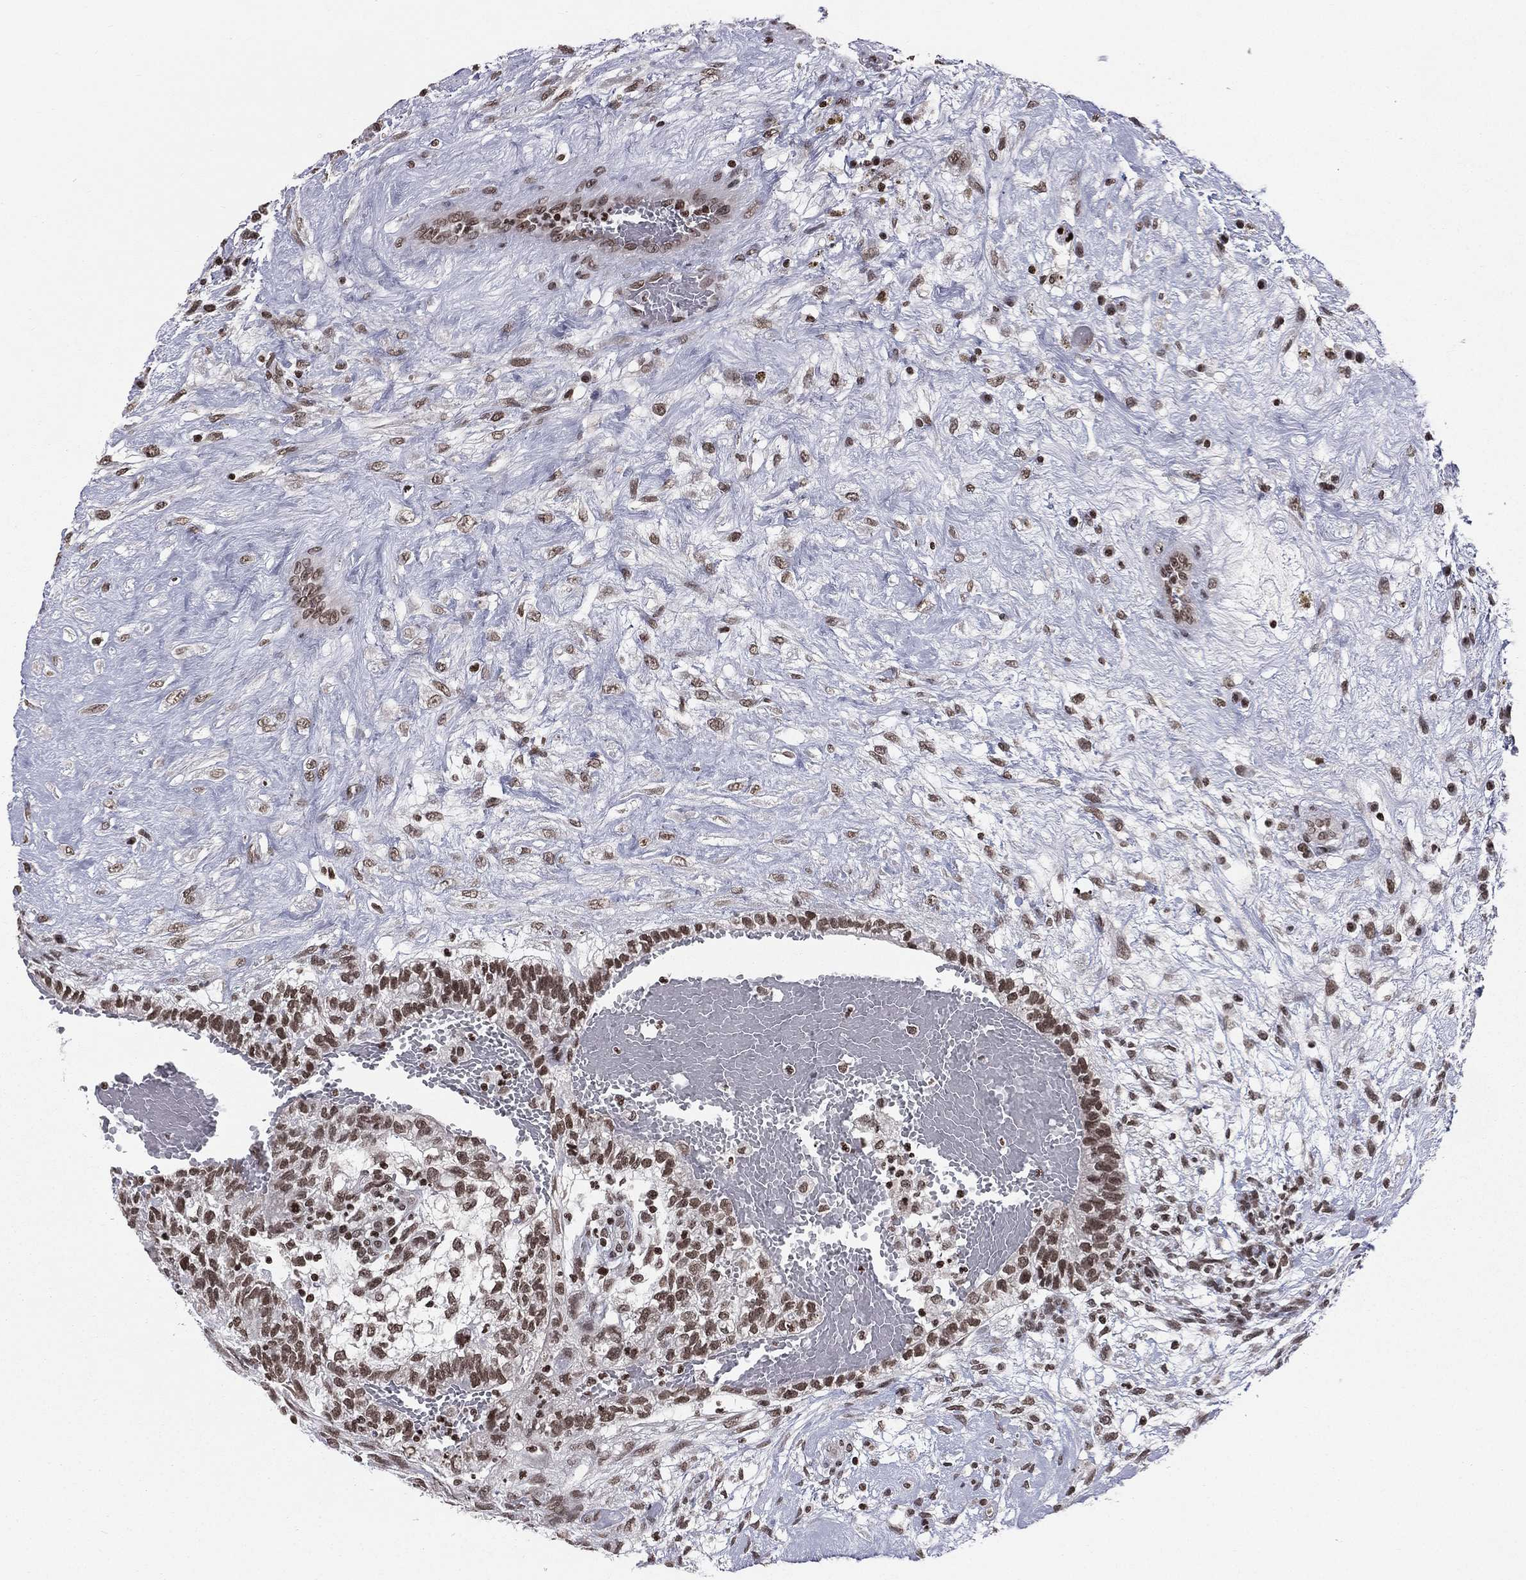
{"staining": {"intensity": "strong", "quantity": ">75%", "location": "nuclear"}, "tissue": "testis cancer", "cell_type": "Tumor cells", "image_type": "cancer", "snomed": [{"axis": "morphology", "description": "Normal tissue, NOS"}, {"axis": "morphology", "description": "Carcinoma, Embryonal, NOS"}, {"axis": "topography", "description": "Testis"}, {"axis": "topography", "description": "Epididymis"}], "caption": "Tumor cells show high levels of strong nuclear expression in about >75% of cells in human testis embryonal carcinoma.", "gene": "RFX7", "patient": {"sex": "male", "age": 32}}